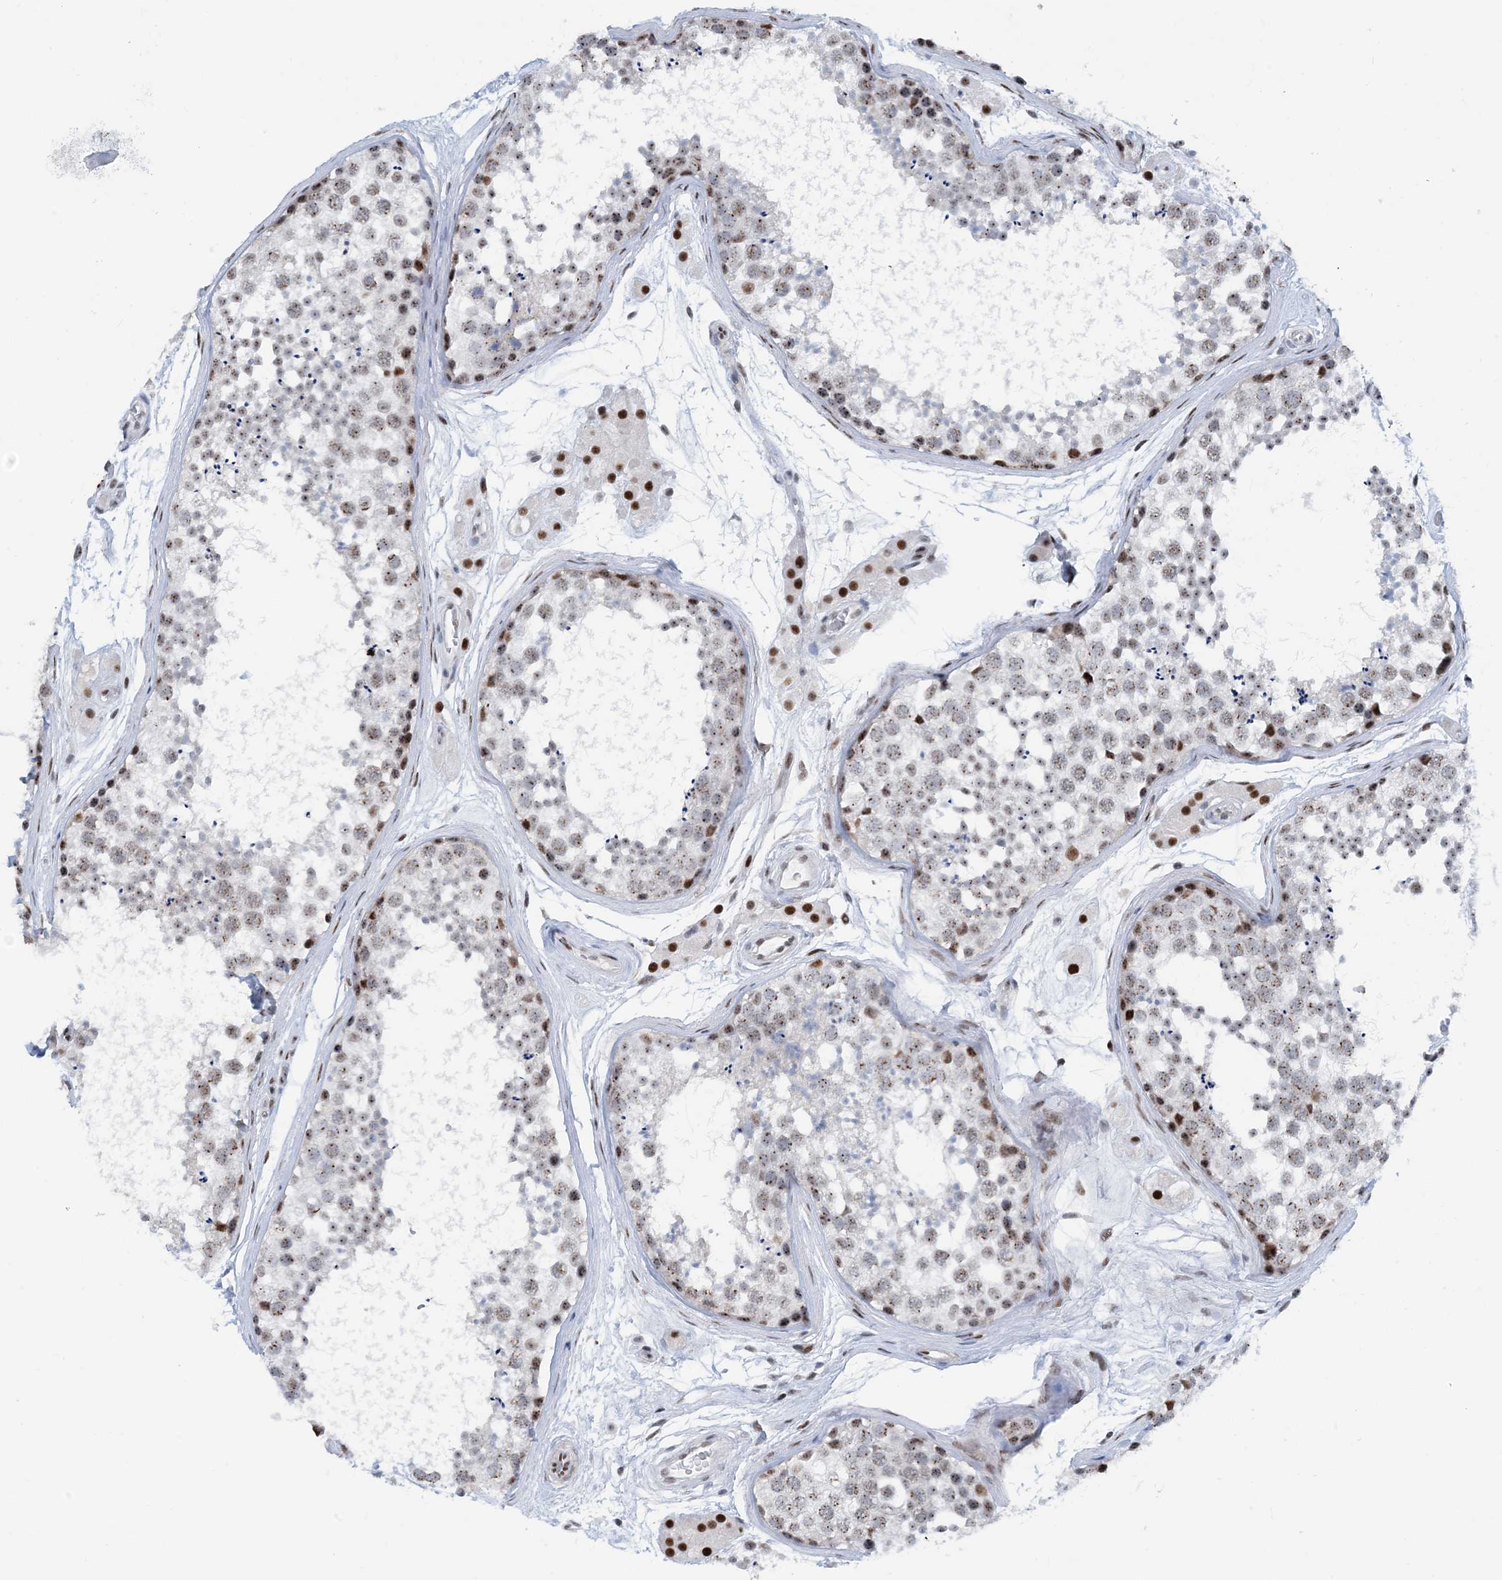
{"staining": {"intensity": "moderate", "quantity": "25%-75%", "location": "nuclear"}, "tissue": "testis", "cell_type": "Cells in seminiferous ducts", "image_type": "normal", "snomed": [{"axis": "morphology", "description": "Normal tissue, NOS"}, {"axis": "topography", "description": "Testis"}], "caption": "Human testis stained with a brown dye exhibits moderate nuclear positive staining in about 25%-75% of cells in seminiferous ducts.", "gene": "HEMK1", "patient": {"sex": "male", "age": 56}}